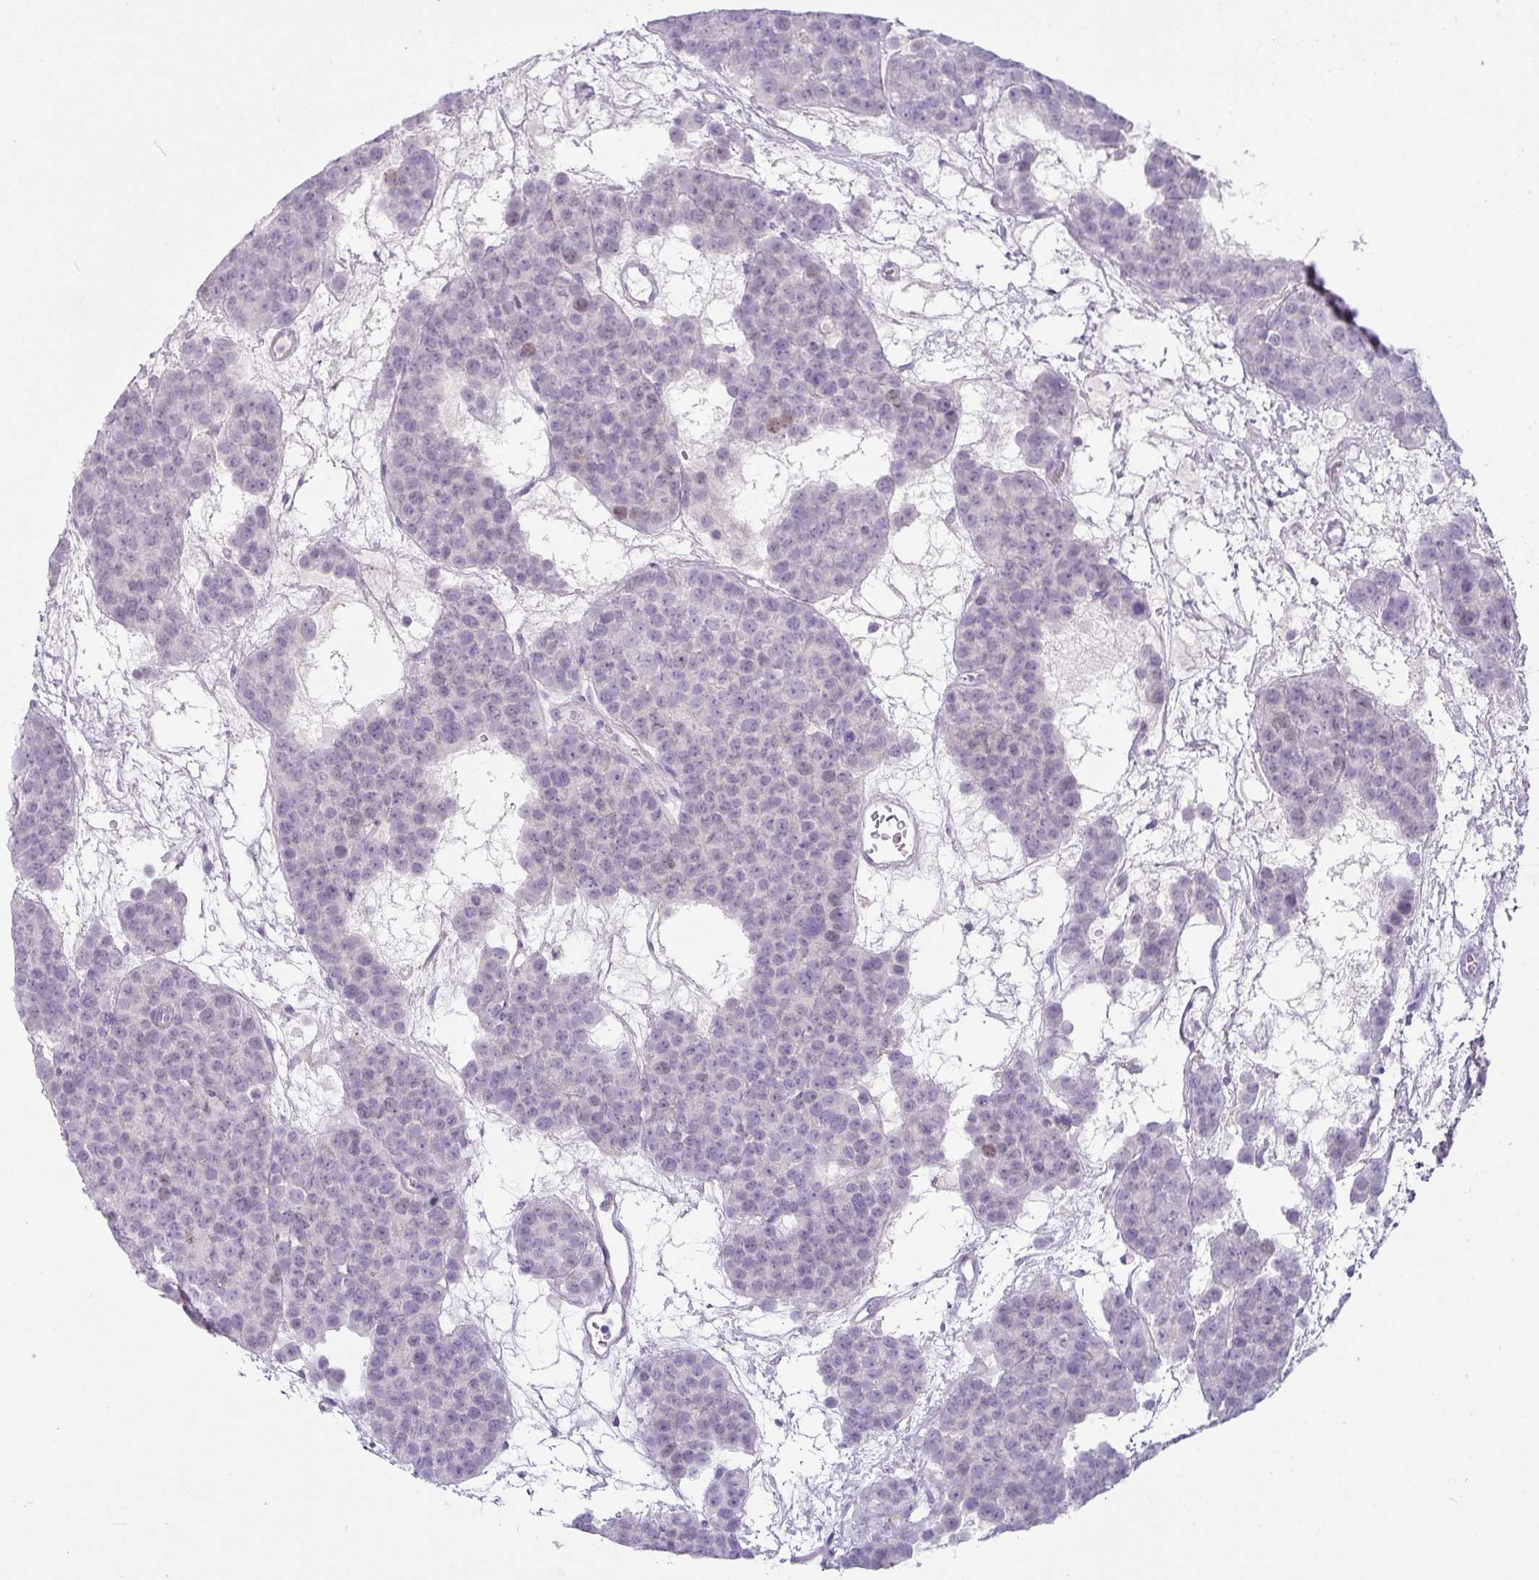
{"staining": {"intensity": "negative", "quantity": "none", "location": "none"}, "tissue": "testis cancer", "cell_type": "Tumor cells", "image_type": "cancer", "snomed": [{"axis": "morphology", "description": "Seminoma, NOS"}, {"axis": "topography", "description": "Testis"}], "caption": "This image is of testis cancer (seminoma) stained with IHC to label a protein in brown with the nuclei are counter-stained blue. There is no staining in tumor cells.", "gene": "OR52N1", "patient": {"sex": "male", "age": 71}}